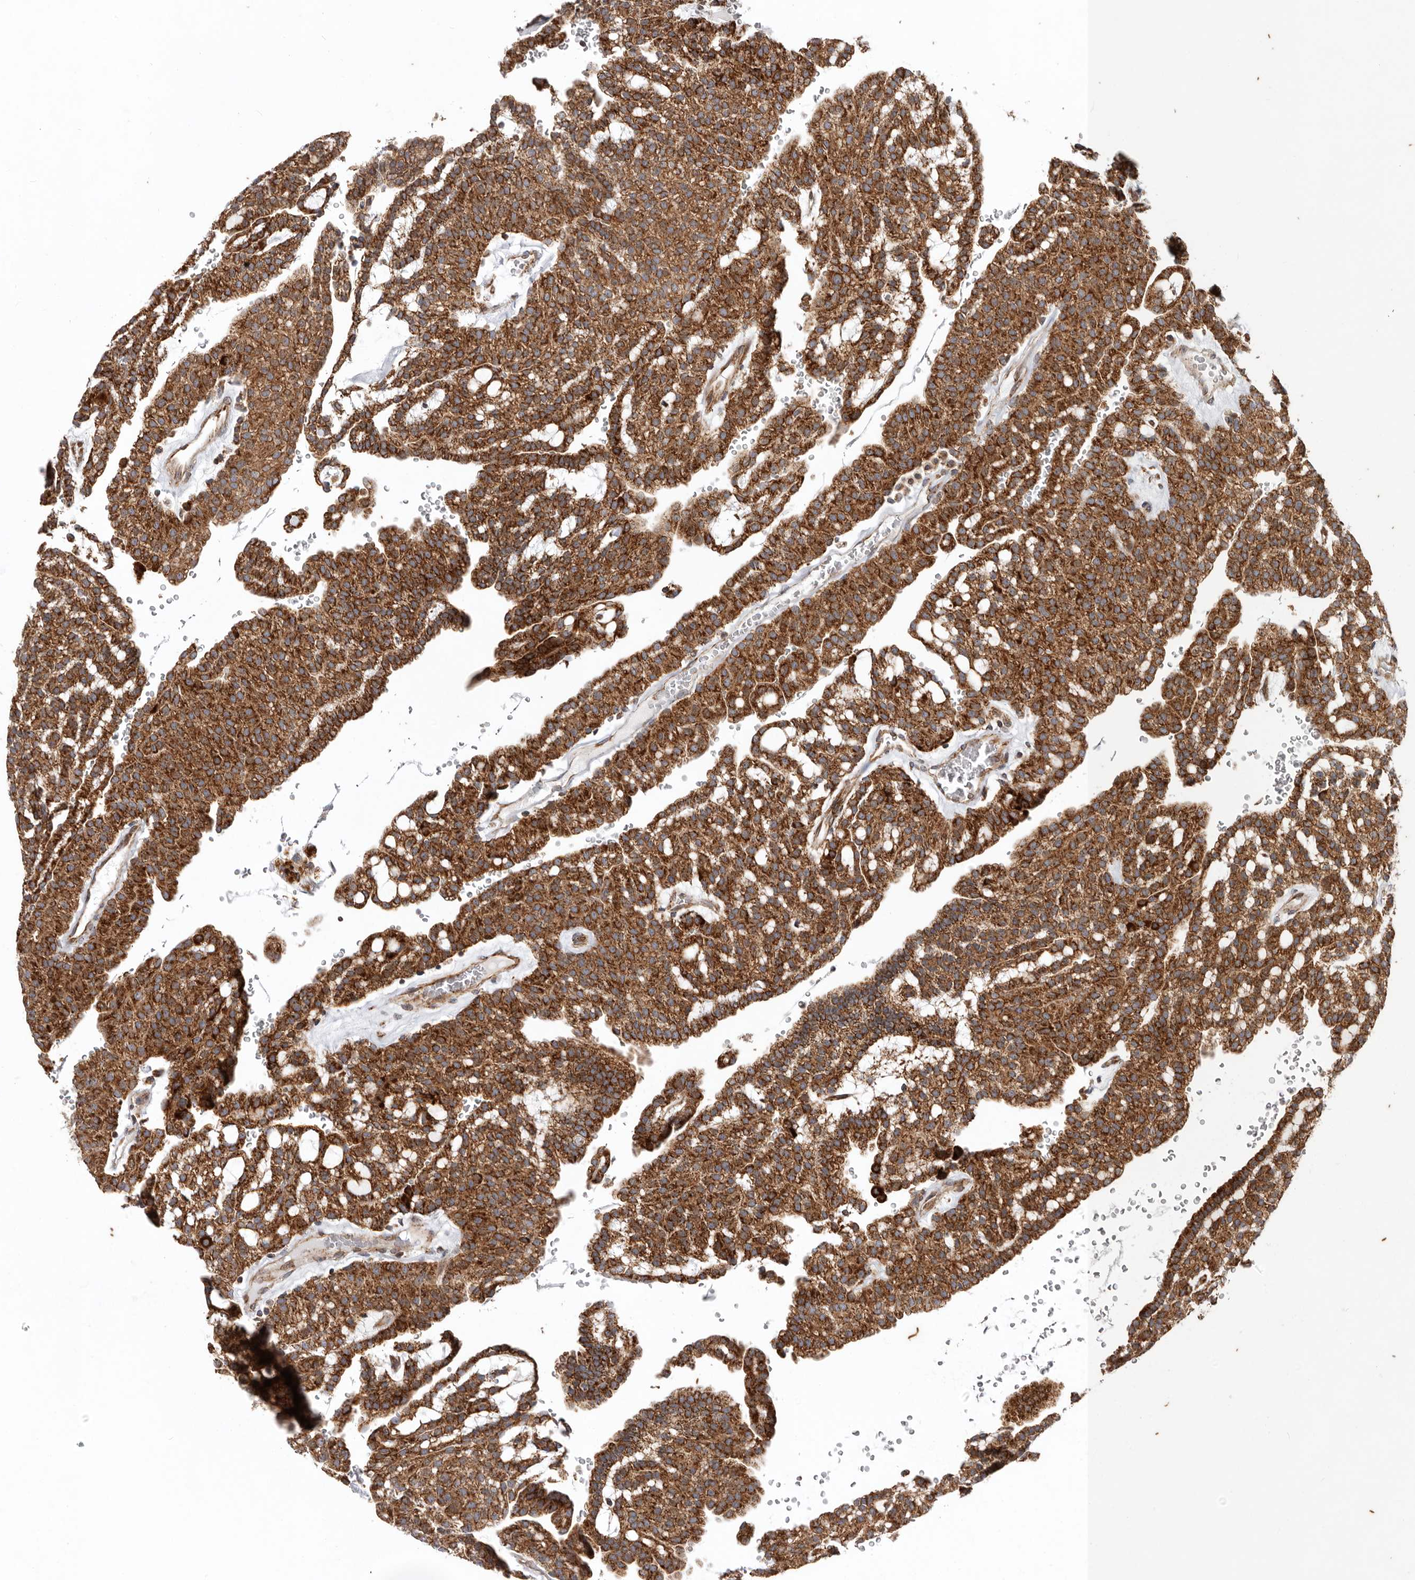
{"staining": {"intensity": "strong", "quantity": ">75%", "location": "cytoplasmic/membranous"}, "tissue": "renal cancer", "cell_type": "Tumor cells", "image_type": "cancer", "snomed": [{"axis": "morphology", "description": "Adenocarcinoma, NOS"}, {"axis": "topography", "description": "Kidney"}], "caption": "Protein staining of renal adenocarcinoma tissue reveals strong cytoplasmic/membranous positivity in approximately >75% of tumor cells.", "gene": "MRPS10", "patient": {"sex": "male", "age": 63}}